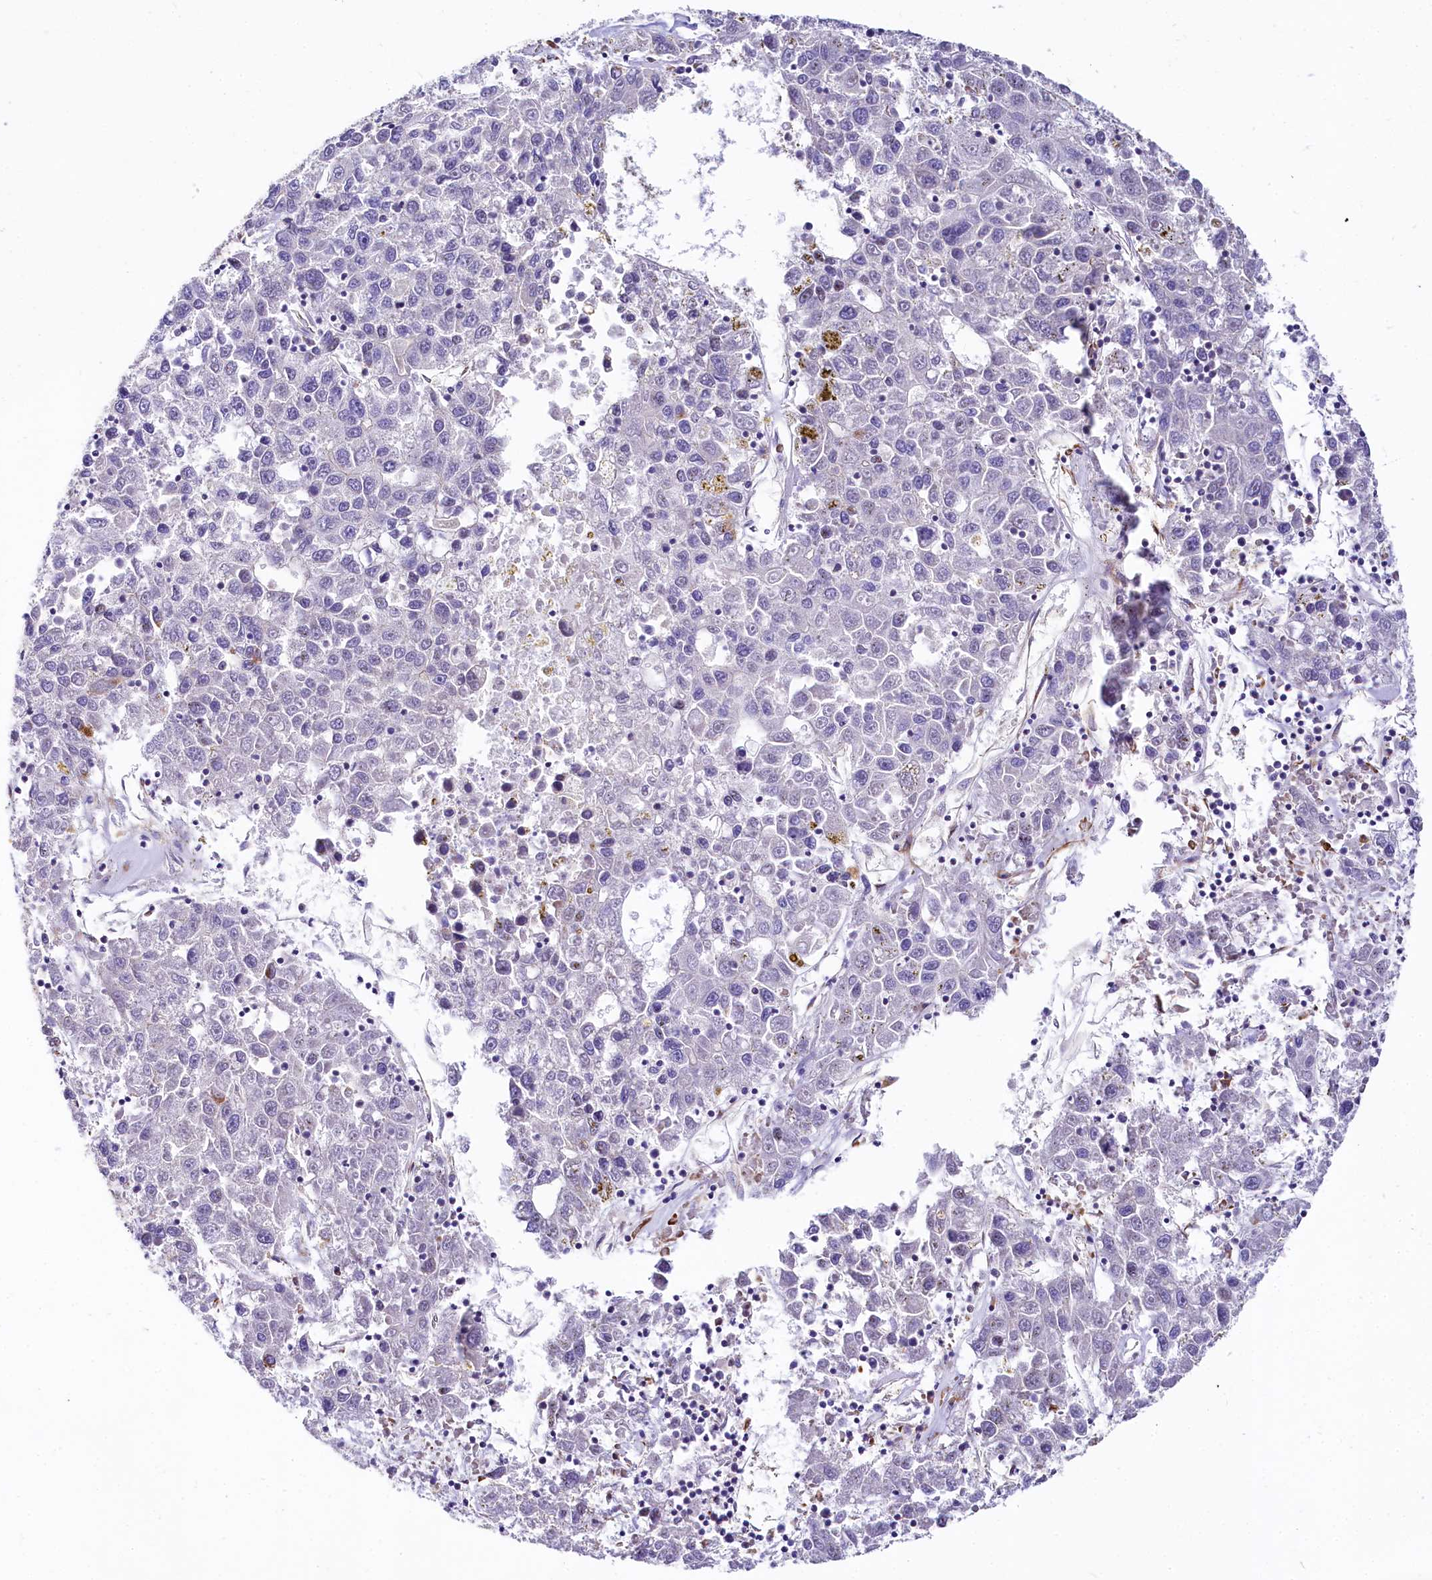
{"staining": {"intensity": "negative", "quantity": "none", "location": "none"}, "tissue": "liver cancer", "cell_type": "Tumor cells", "image_type": "cancer", "snomed": [{"axis": "morphology", "description": "Carcinoma, Hepatocellular, NOS"}, {"axis": "topography", "description": "Liver"}], "caption": "Immunohistochemistry photomicrograph of neoplastic tissue: human hepatocellular carcinoma (liver) stained with DAB (3,3'-diaminobenzidine) shows no significant protein staining in tumor cells. (DAB (3,3'-diaminobenzidine) immunohistochemistry visualized using brightfield microscopy, high magnification).", "gene": "FCHSD2", "patient": {"sex": "male", "age": 49}}